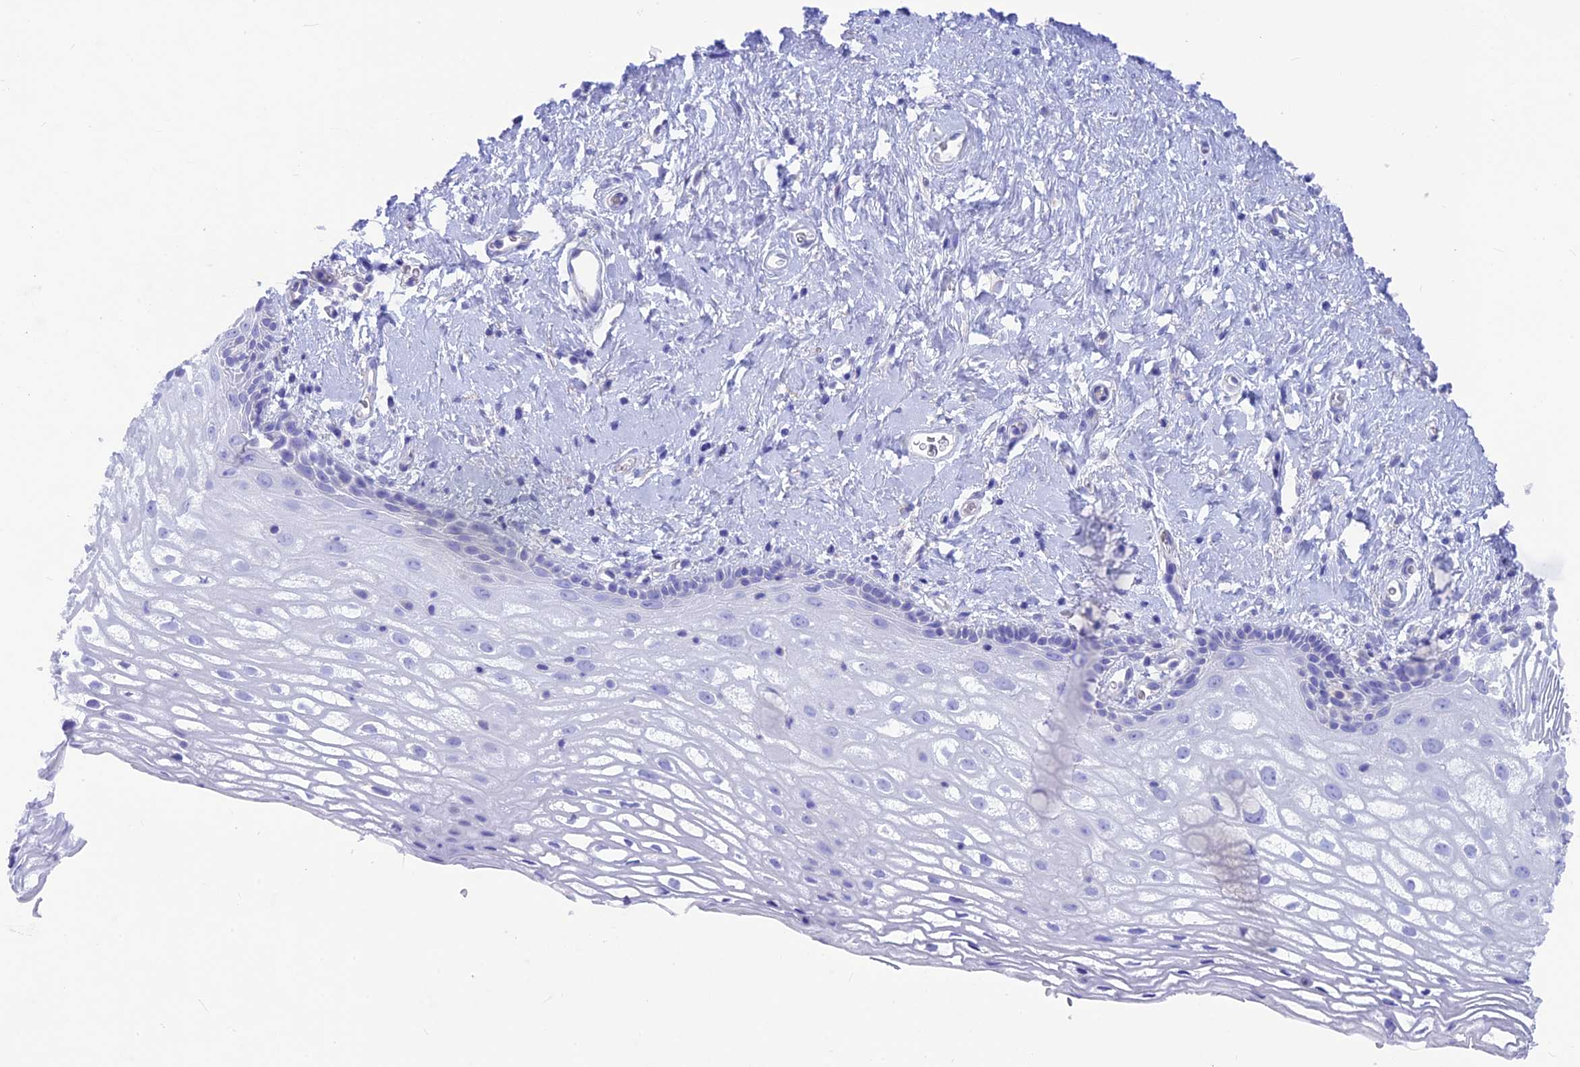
{"staining": {"intensity": "negative", "quantity": "none", "location": "none"}, "tissue": "vagina", "cell_type": "Squamous epithelial cells", "image_type": "normal", "snomed": [{"axis": "morphology", "description": "Normal tissue, NOS"}, {"axis": "morphology", "description": "Adenocarcinoma, NOS"}, {"axis": "topography", "description": "Rectum"}, {"axis": "topography", "description": "Vagina"}], "caption": "There is no significant positivity in squamous epithelial cells of vagina. Brightfield microscopy of IHC stained with DAB (3,3'-diaminobenzidine) (brown) and hematoxylin (blue), captured at high magnification.", "gene": "GNGT2", "patient": {"sex": "female", "age": 71}}